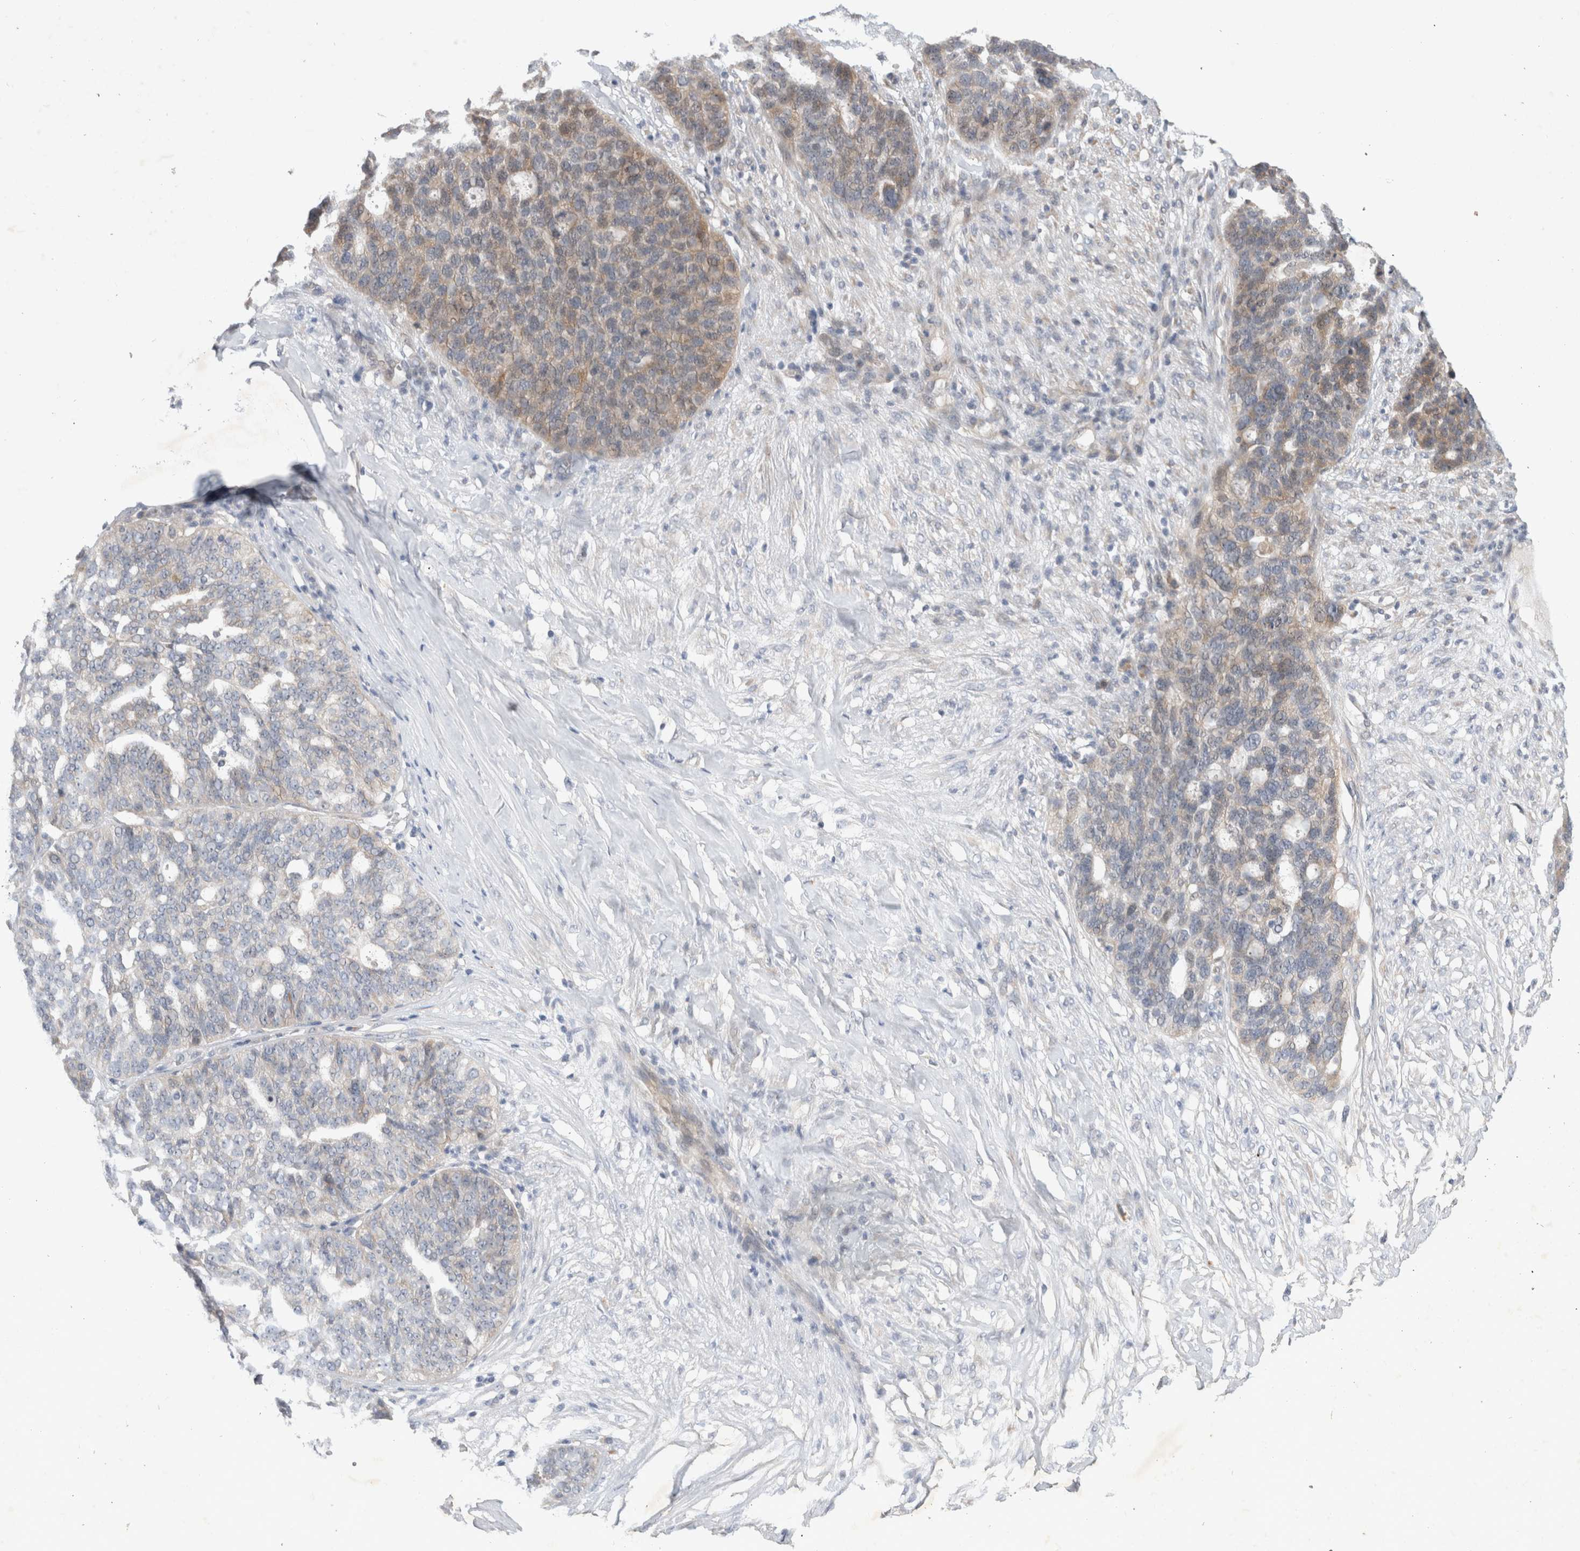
{"staining": {"intensity": "weak", "quantity": "<25%", "location": "cytoplasmic/membranous"}, "tissue": "ovarian cancer", "cell_type": "Tumor cells", "image_type": "cancer", "snomed": [{"axis": "morphology", "description": "Cystadenocarcinoma, serous, NOS"}, {"axis": "topography", "description": "Ovary"}], "caption": "The immunohistochemistry micrograph has no significant staining in tumor cells of ovarian serous cystadenocarcinoma tissue. Nuclei are stained in blue.", "gene": "NEDD4L", "patient": {"sex": "female", "age": 59}}